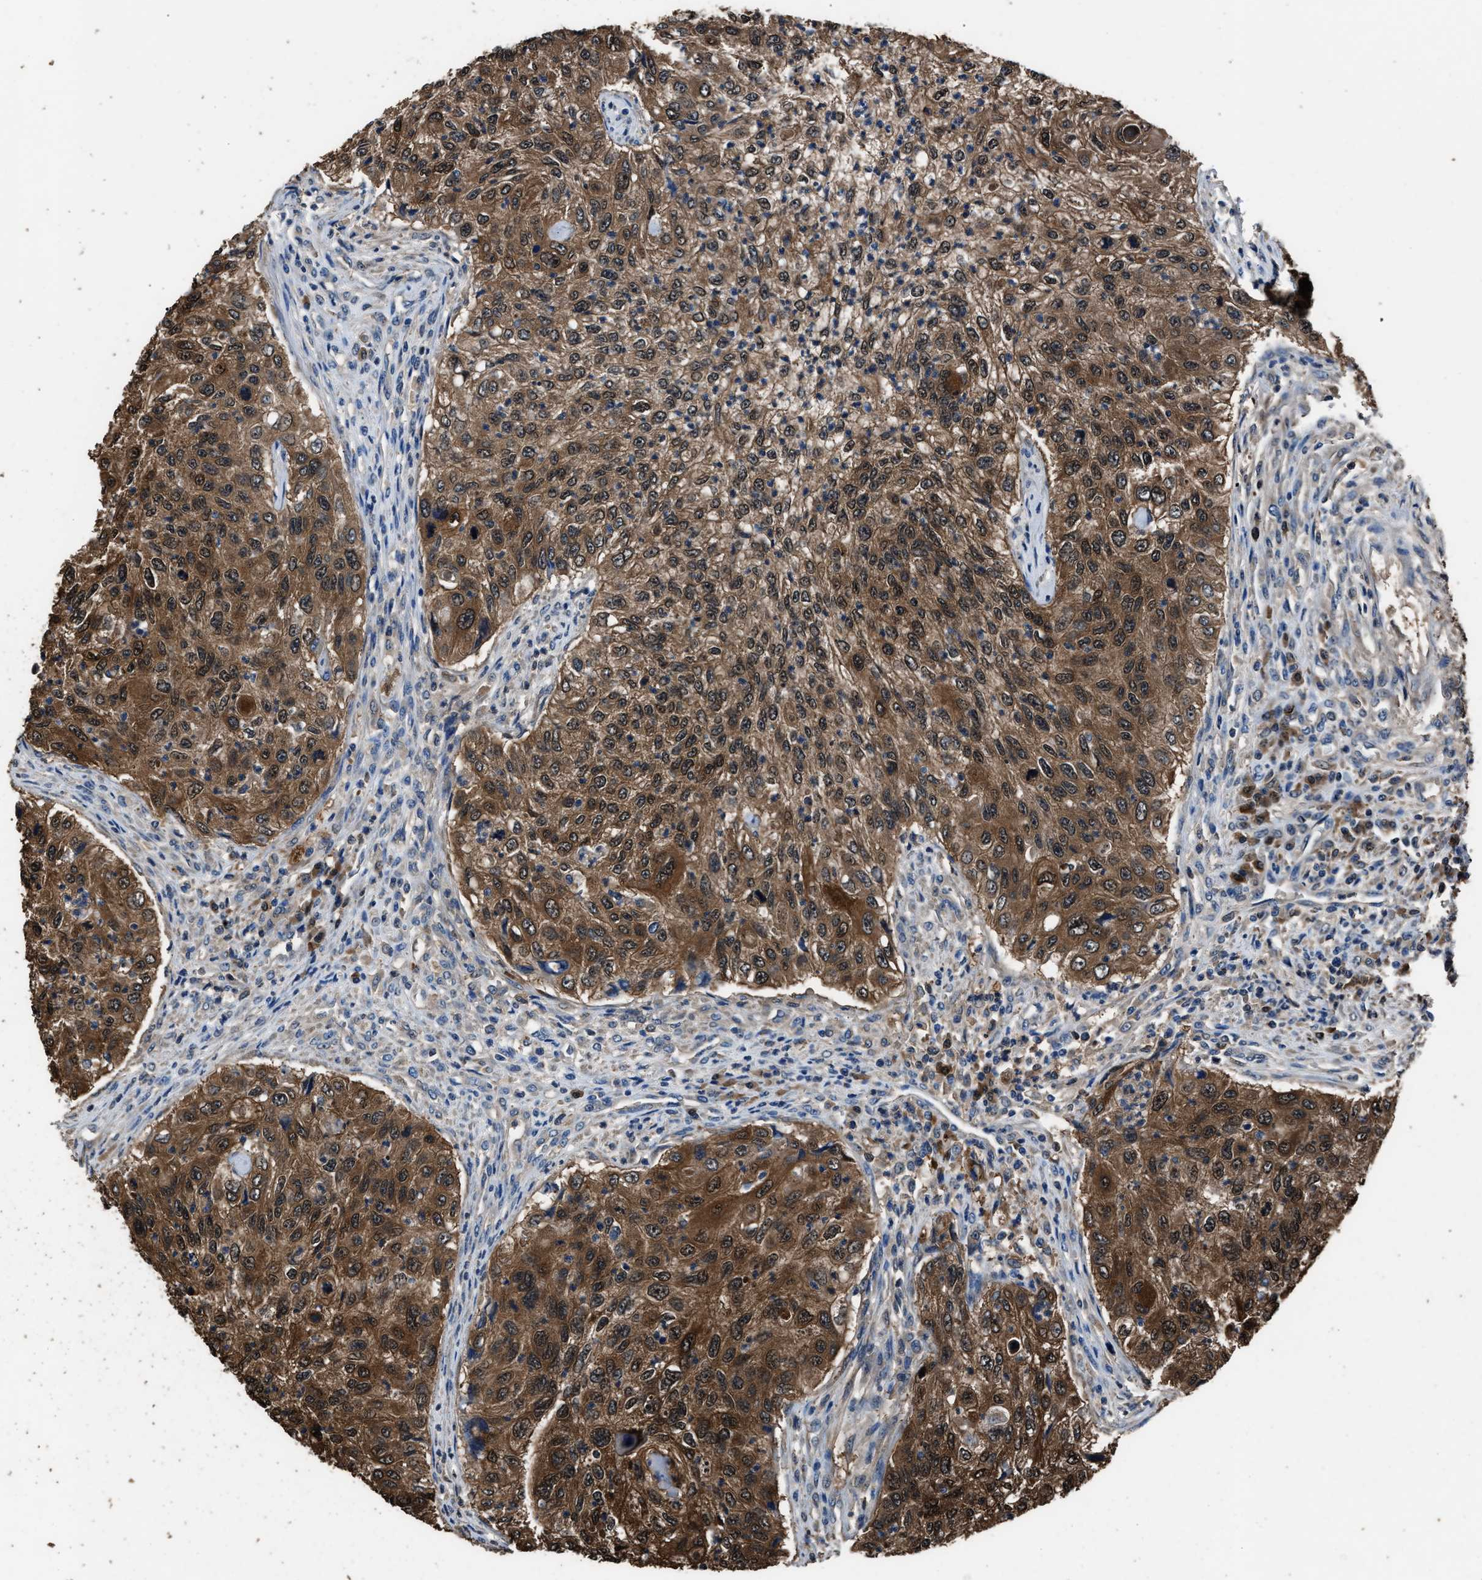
{"staining": {"intensity": "strong", "quantity": ">75%", "location": "cytoplasmic/membranous"}, "tissue": "urothelial cancer", "cell_type": "Tumor cells", "image_type": "cancer", "snomed": [{"axis": "morphology", "description": "Urothelial carcinoma, High grade"}, {"axis": "topography", "description": "Urinary bladder"}], "caption": "The micrograph displays immunohistochemical staining of high-grade urothelial carcinoma. There is strong cytoplasmic/membranous expression is present in approximately >75% of tumor cells.", "gene": "GSTP1", "patient": {"sex": "female", "age": 60}}